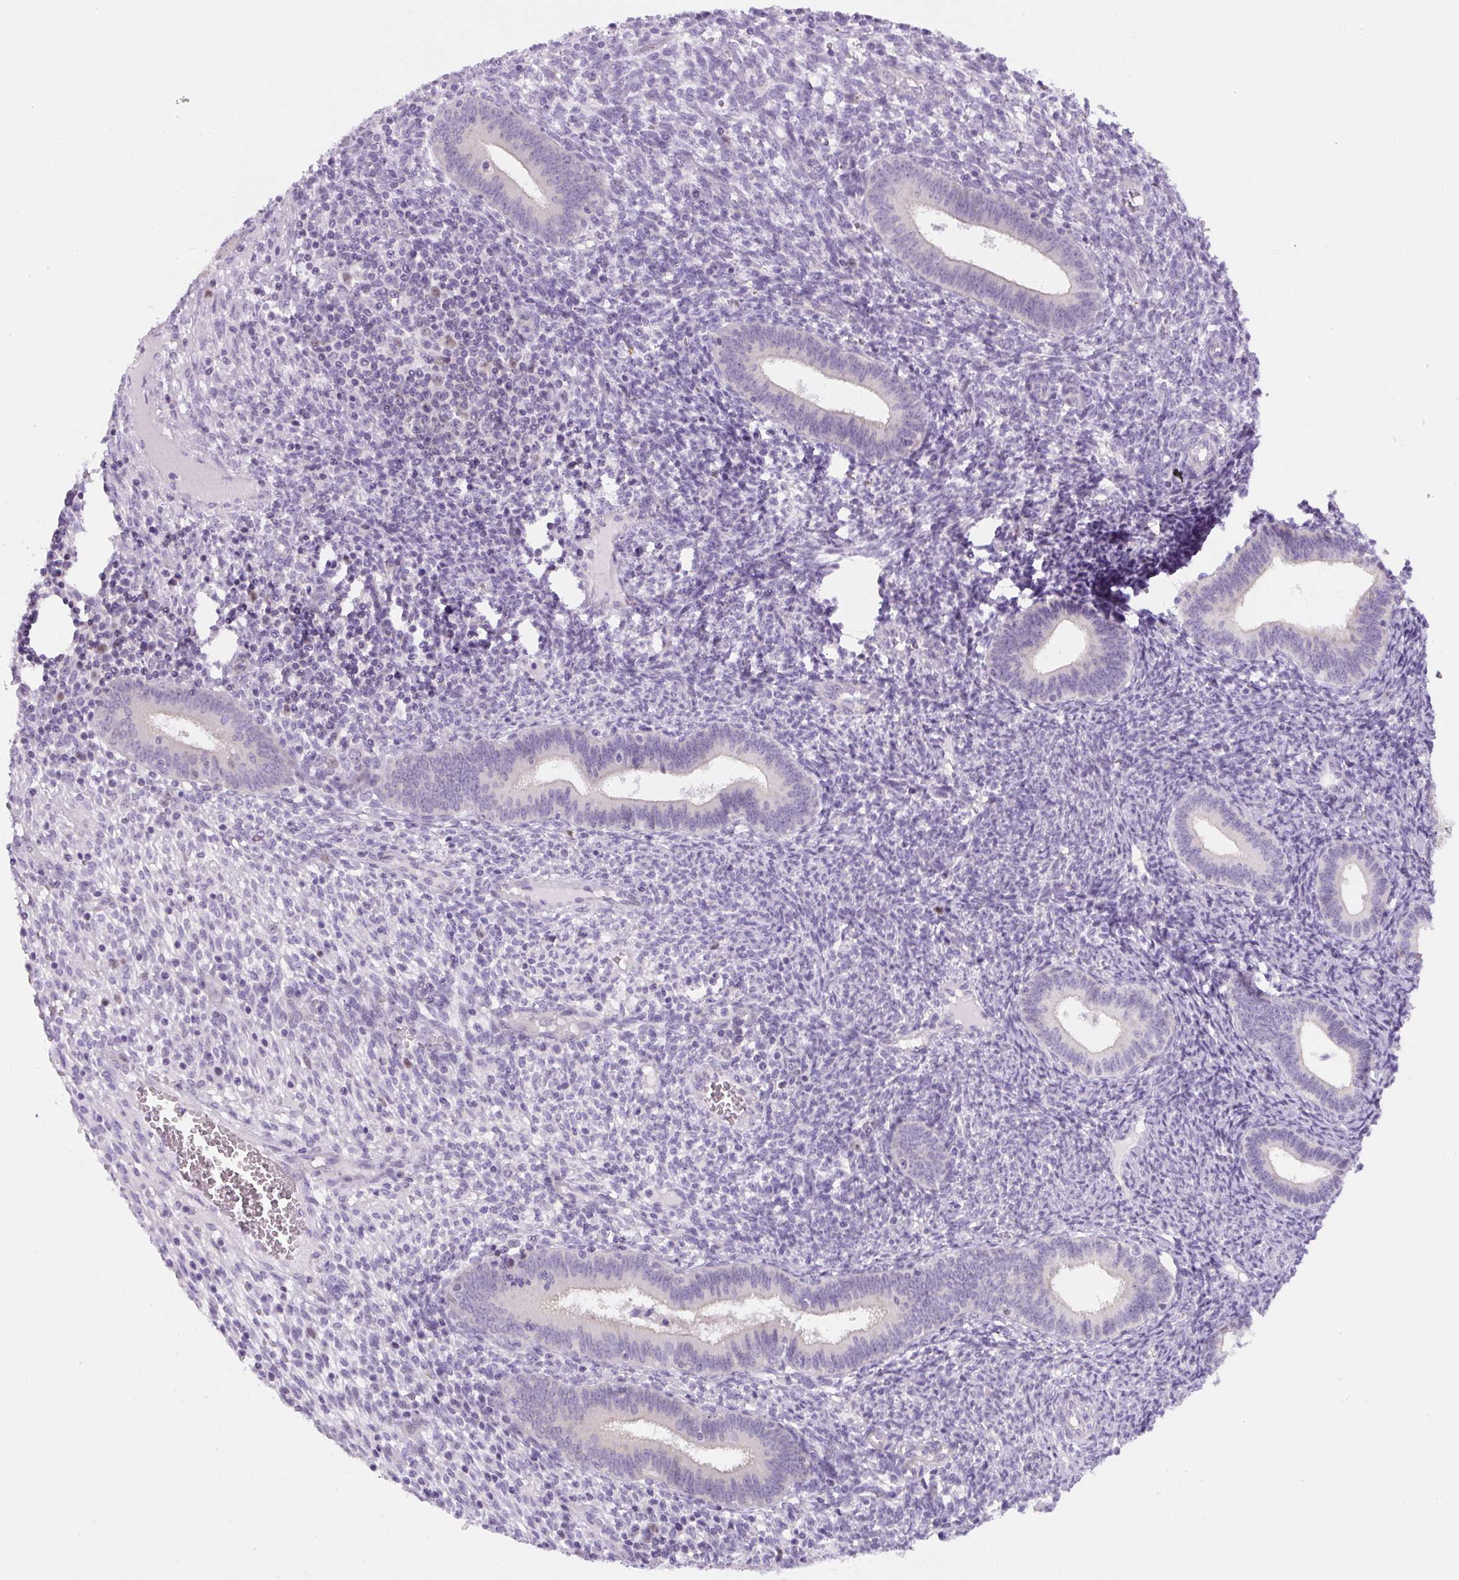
{"staining": {"intensity": "negative", "quantity": "none", "location": "none"}, "tissue": "endometrium", "cell_type": "Cells in endometrial stroma", "image_type": "normal", "snomed": [{"axis": "morphology", "description": "Normal tissue, NOS"}, {"axis": "topography", "description": "Endometrium"}], "caption": "DAB immunohistochemical staining of benign human endometrium exhibits no significant expression in cells in endometrial stroma.", "gene": "ADAMTS19", "patient": {"sex": "female", "age": 41}}